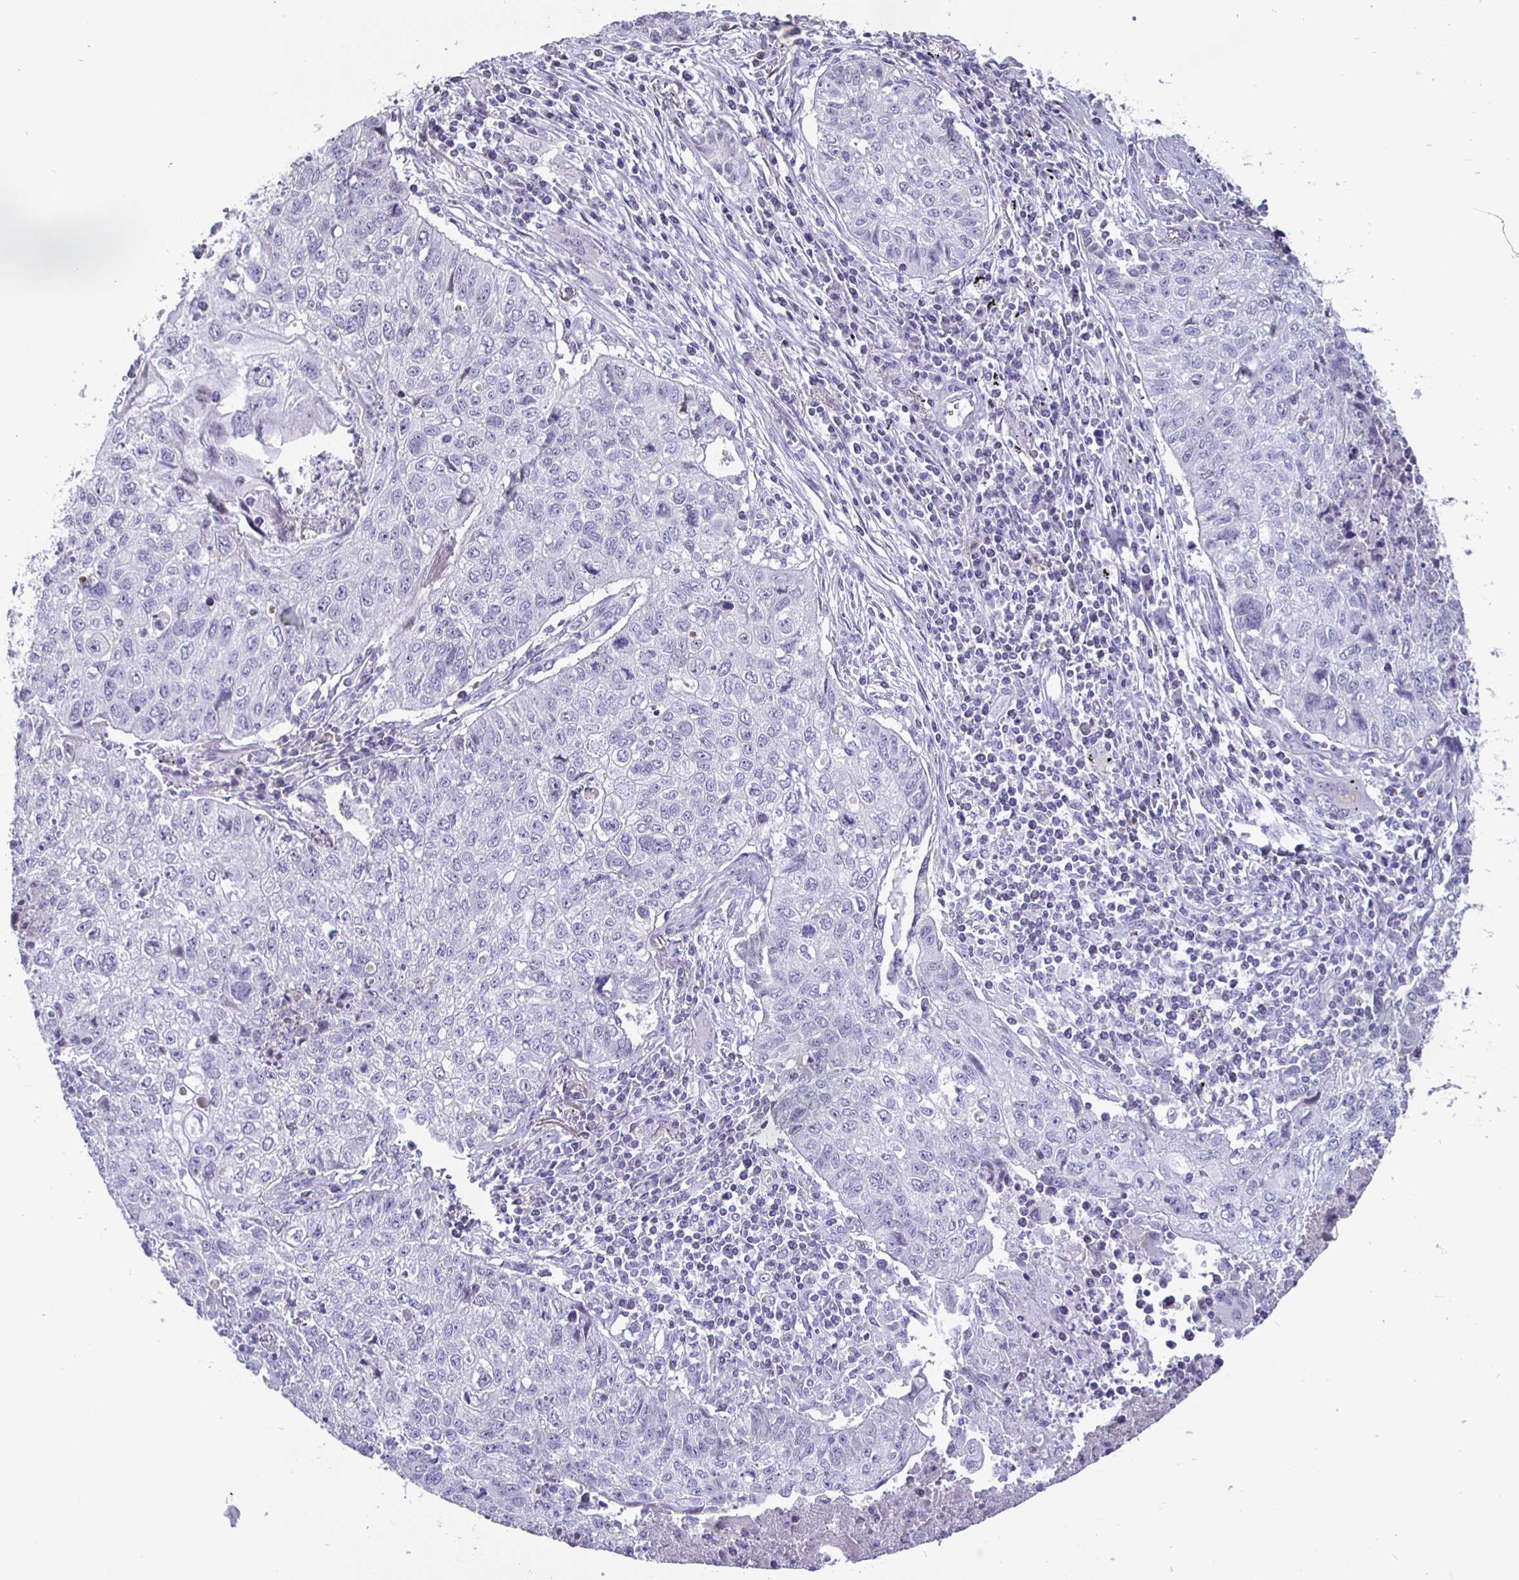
{"staining": {"intensity": "negative", "quantity": "none", "location": "none"}, "tissue": "lung cancer", "cell_type": "Tumor cells", "image_type": "cancer", "snomed": [{"axis": "morphology", "description": "Normal morphology"}, {"axis": "morphology", "description": "Aneuploidy"}, {"axis": "morphology", "description": "Squamous cell carcinoma, NOS"}, {"axis": "topography", "description": "Lymph node"}, {"axis": "topography", "description": "Lung"}], "caption": "DAB immunohistochemical staining of squamous cell carcinoma (lung) shows no significant positivity in tumor cells. (DAB (3,3'-diaminobenzidine) immunohistochemistry (IHC), high magnification).", "gene": "OOSP2", "patient": {"sex": "female", "age": 76}}